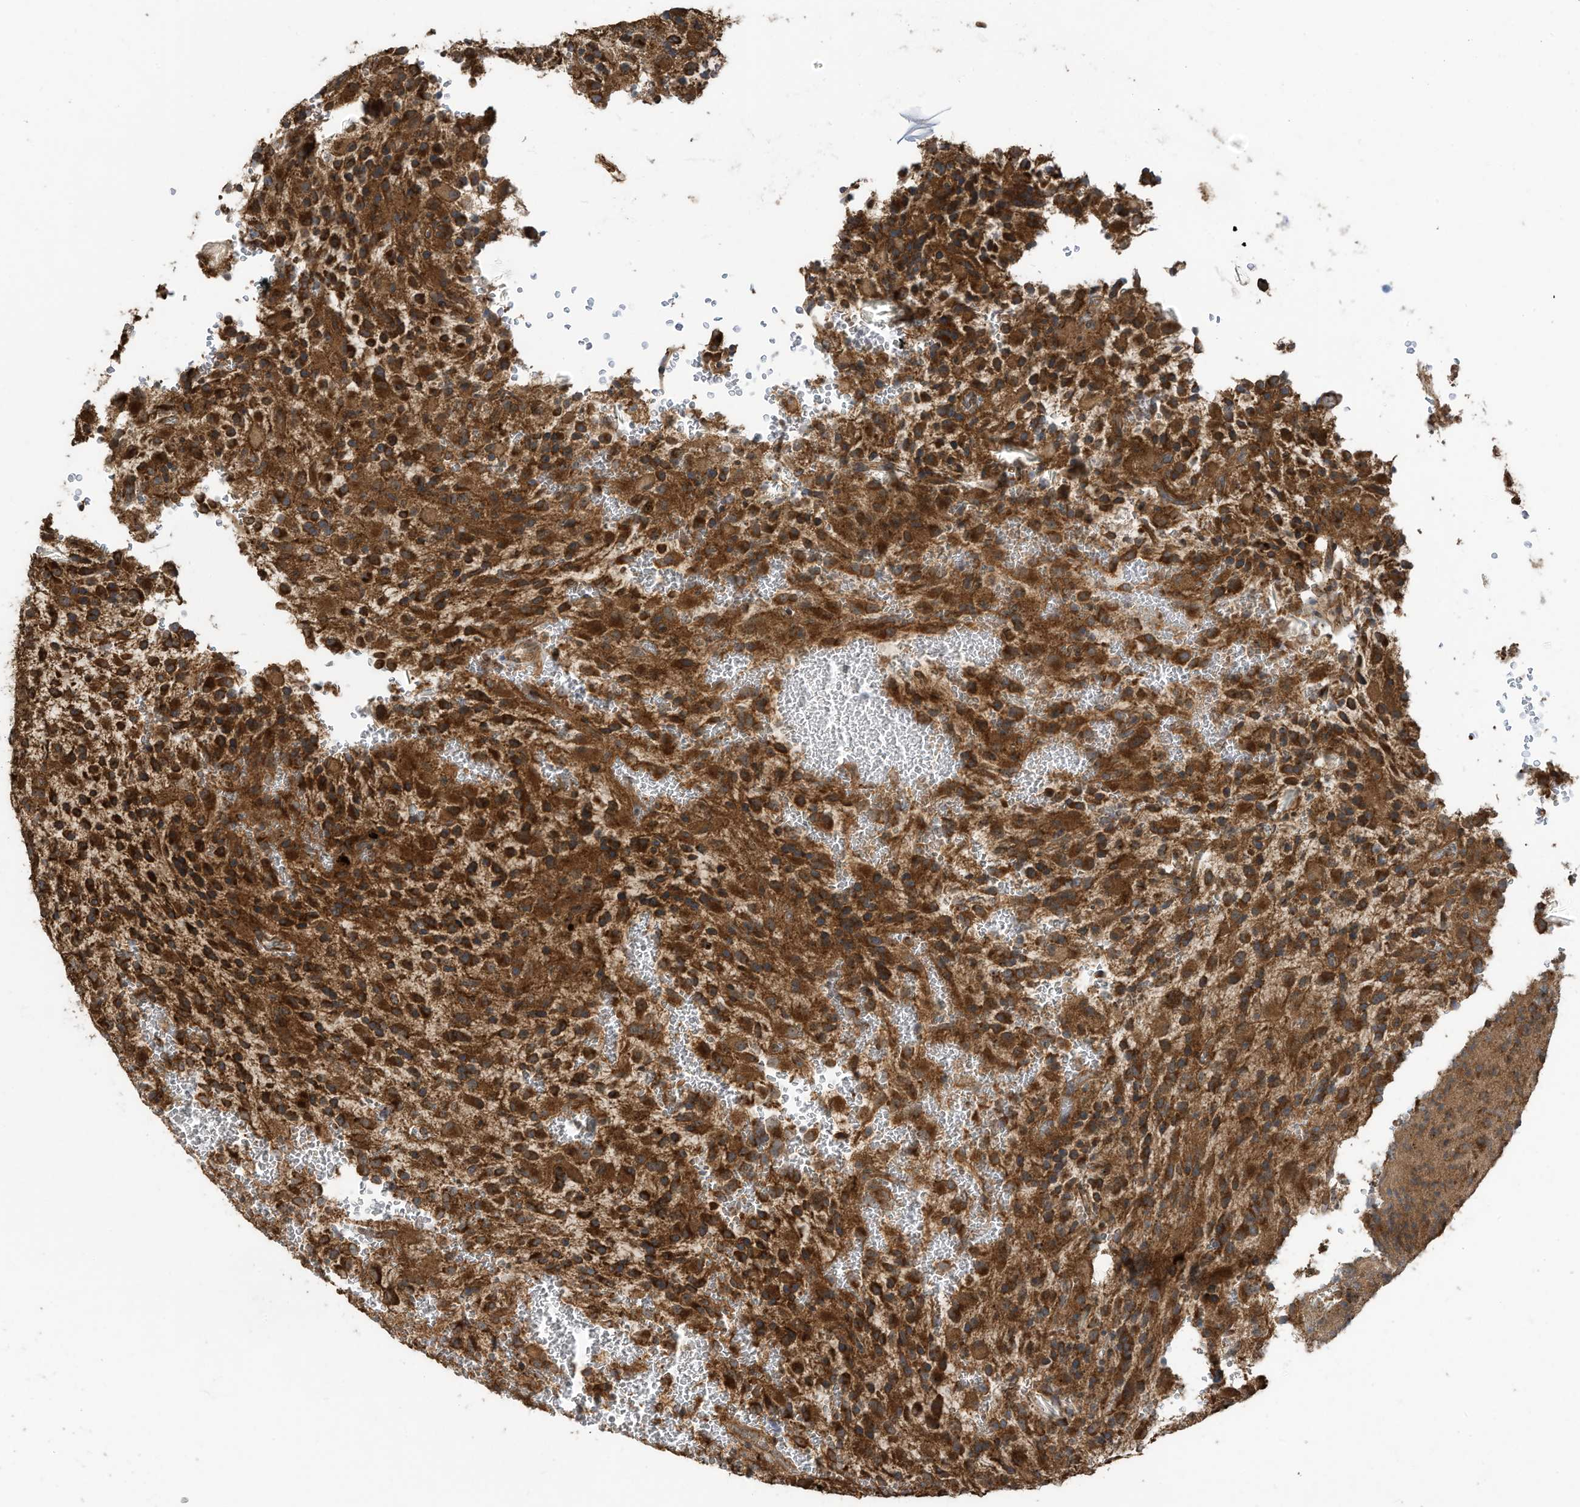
{"staining": {"intensity": "strong", "quantity": ">75%", "location": "cytoplasmic/membranous"}, "tissue": "glioma", "cell_type": "Tumor cells", "image_type": "cancer", "snomed": [{"axis": "morphology", "description": "Glioma, malignant, High grade"}, {"axis": "topography", "description": "Brain"}], "caption": "Immunohistochemistry of human high-grade glioma (malignant) exhibits high levels of strong cytoplasmic/membranous expression in approximately >75% of tumor cells.", "gene": "C2orf74", "patient": {"sex": "male", "age": 34}}